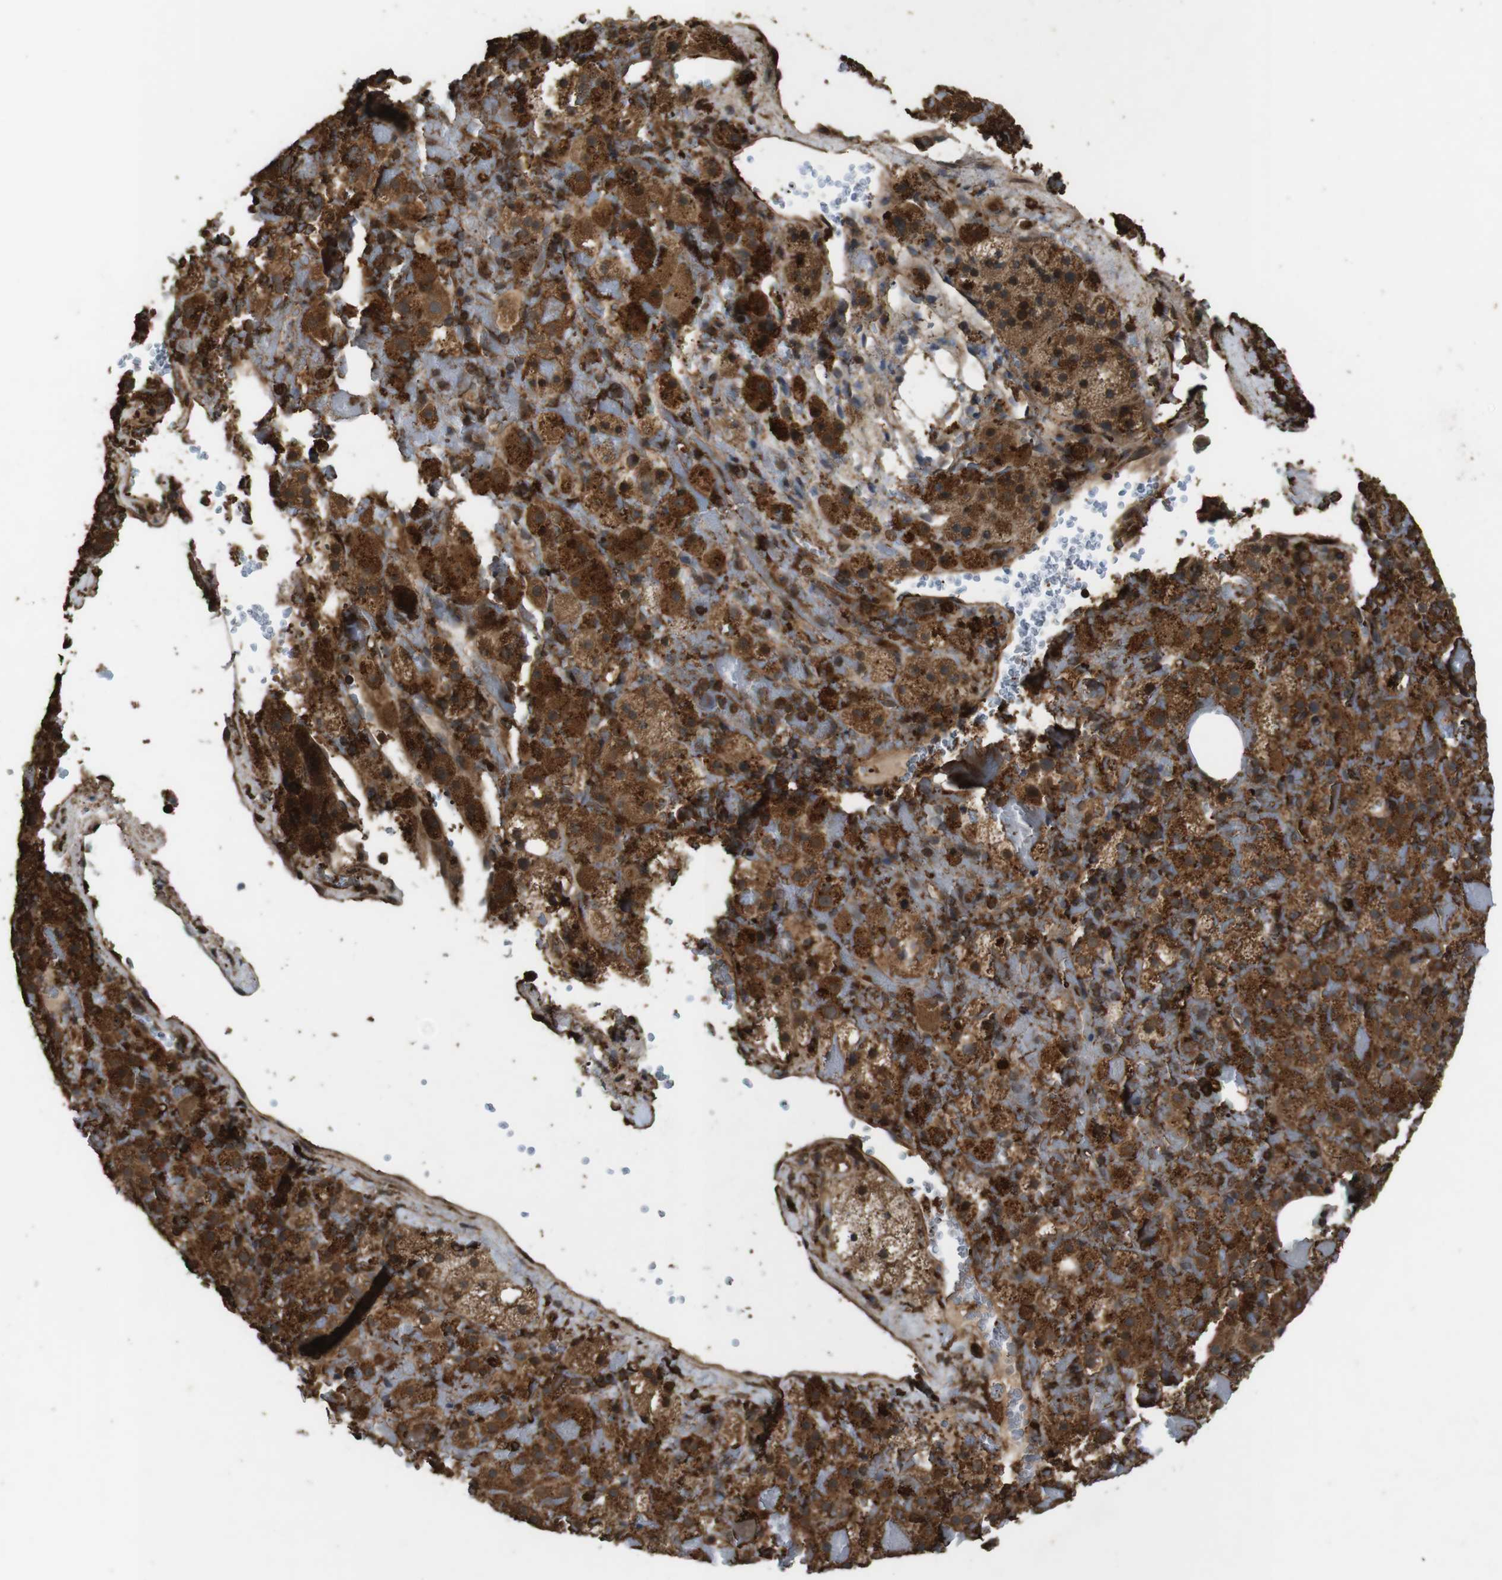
{"staining": {"intensity": "strong", "quantity": ">75%", "location": "cytoplasmic/membranous"}, "tissue": "adrenal gland", "cell_type": "Glandular cells", "image_type": "normal", "snomed": [{"axis": "morphology", "description": "Normal tissue, NOS"}, {"axis": "topography", "description": "Adrenal gland"}], "caption": "Immunohistochemical staining of unremarkable human adrenal gland displays >75% levels of strong cytoplasmic/membranous protein expression in about >75% of glandular cells.", "gene": "BAG4", "patient": {"sex": "female", "age": 59}}